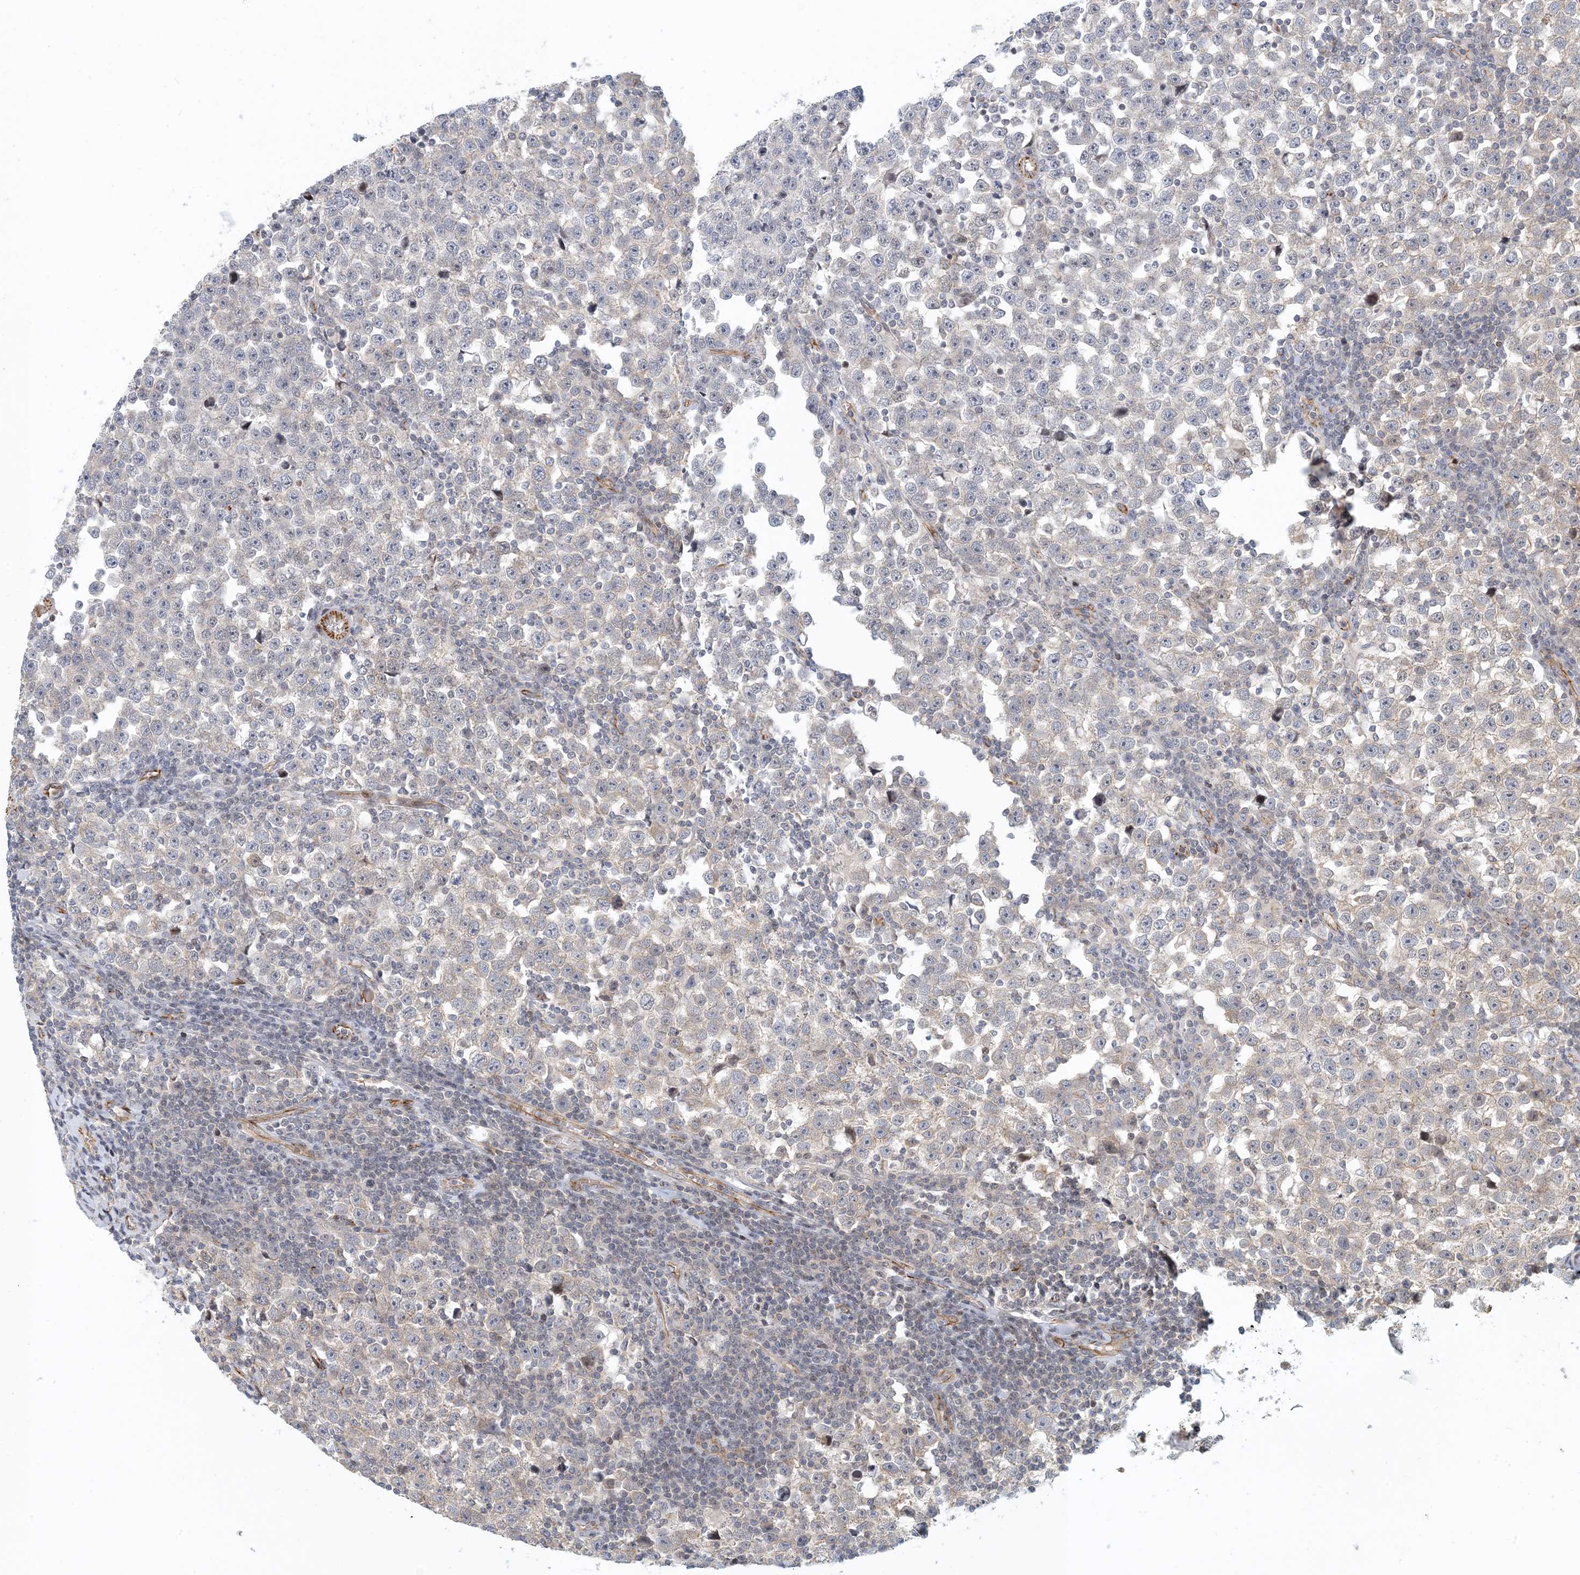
{"staining": {"intensity": "negative", "quantity": "none", "location": "none"}, "tissue": "testis cancer", "cell_type": "Tumor cells", "image_type": "cancer", "snomed": [{"axis": "morphology", "description": "Normal tissue, NOS"}, {"axis": "morphology", "description": "Seminoma, NOS"}, {"axis": "topography", "description": "Testis"}], "caption": "The micrograph reveals no staining of tumor cells in seminoma (testis). Nuclei are stained in blue.", "gene": "MAPKBP1", "patient": {"sex": "male", "age": 43}}